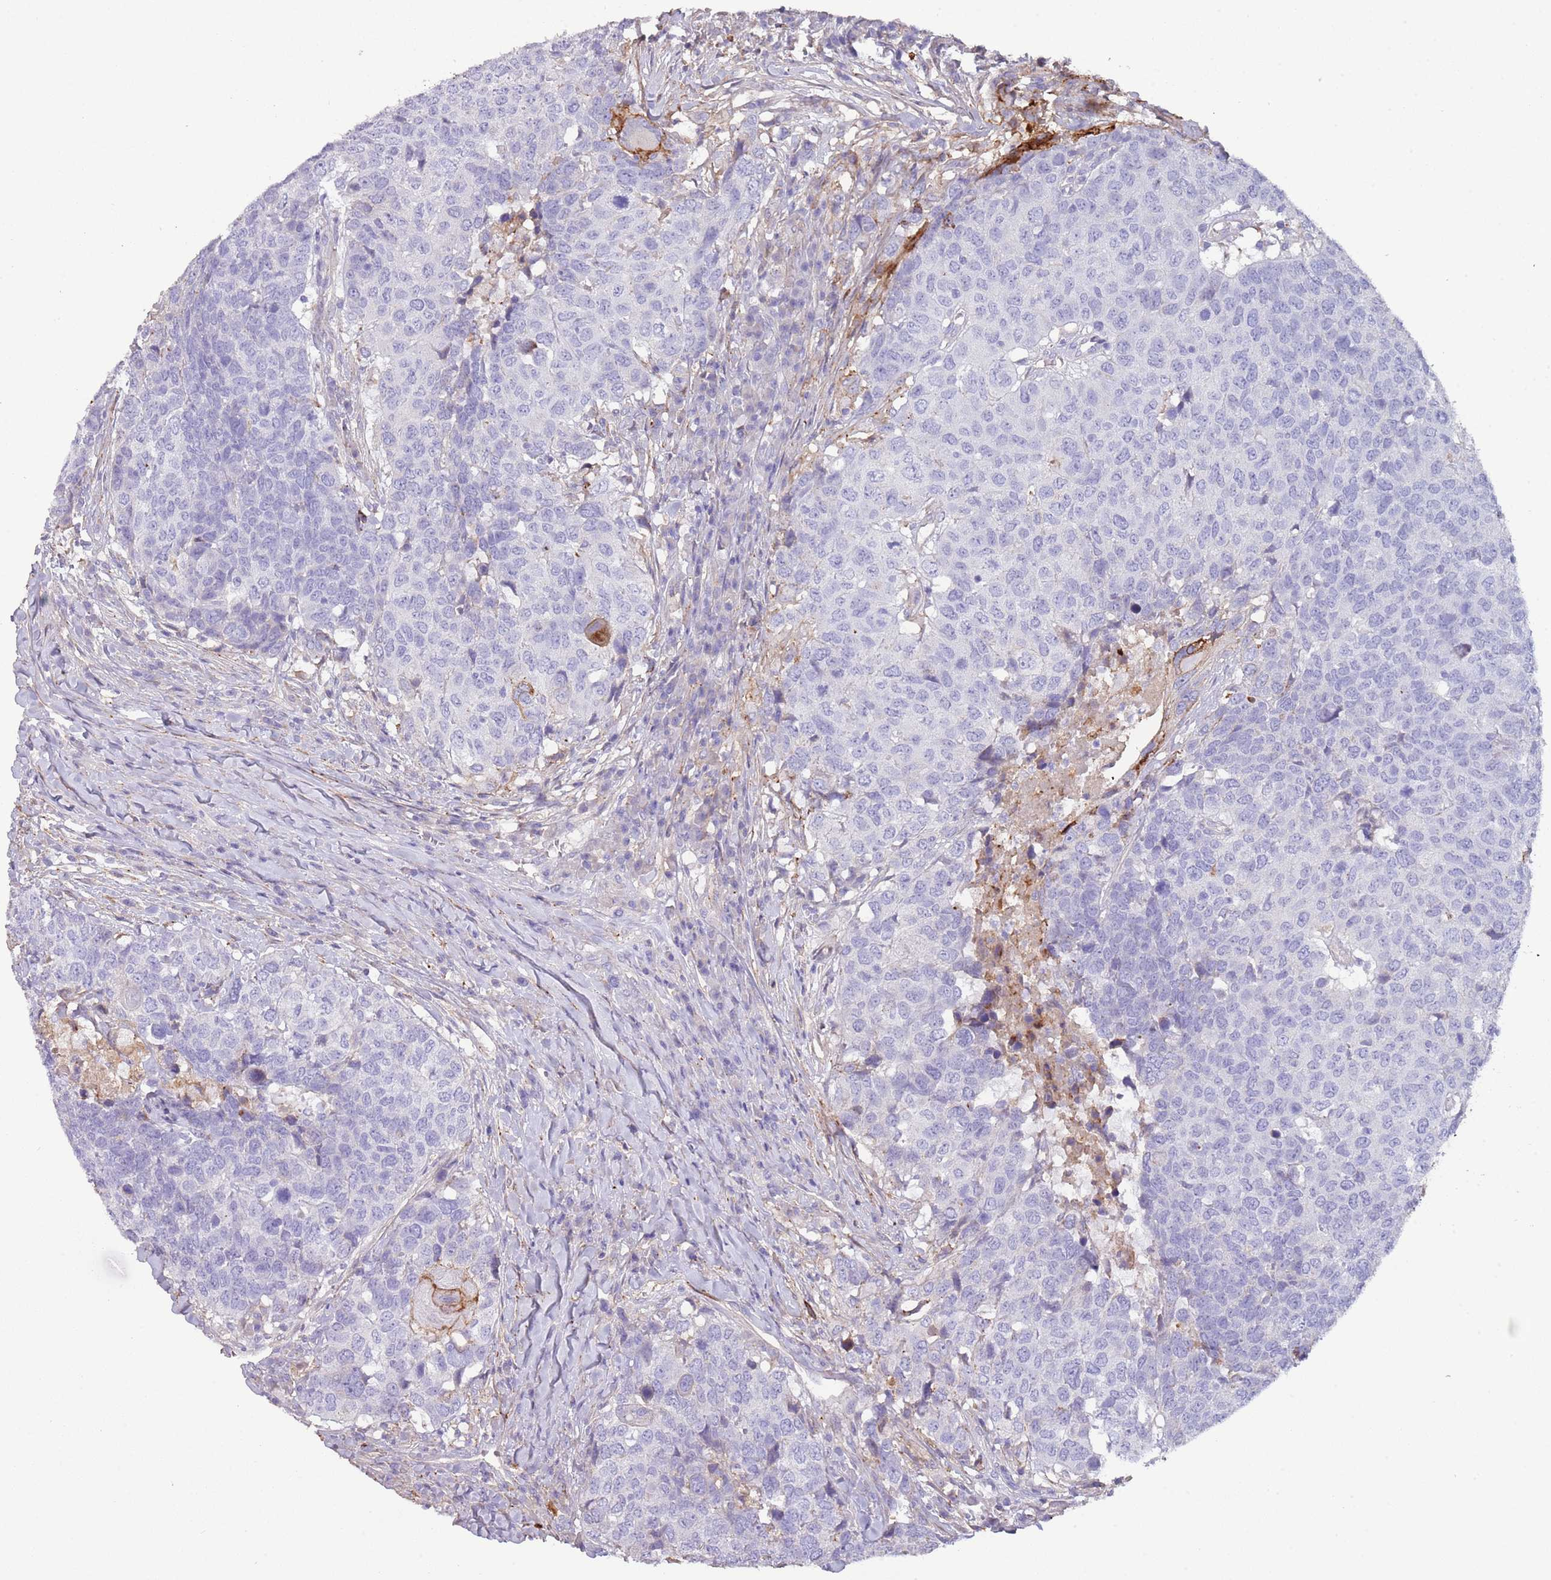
{"staining": {"intensity": "negative", "quantity": "none", "location": "none"}, "tissue": "head and neck cancer", "cell_type": "Tumor cells", "image_type": "cancer", "snomed": [{"axis": "morphology", "description": "Normal tissue, NOS"}, {"axis": "morphology", "description": "Squamous cell carcinoma, NOS"}, {"axis": "topography", "description": "Skeletal muscle"}, {"axis": "topography", "description": "Vascular tissue"}, {"axis": "topography", "description": "Peripheral nerve tissue"}, {"axis": "topography", "description": "Head-Neck"}], "caption": "This is an IHC image of head and neck cancer. There is no expression in tumor cells.", "gene": "NBPF3", "patient": {"sex": "male", "age": 66}}